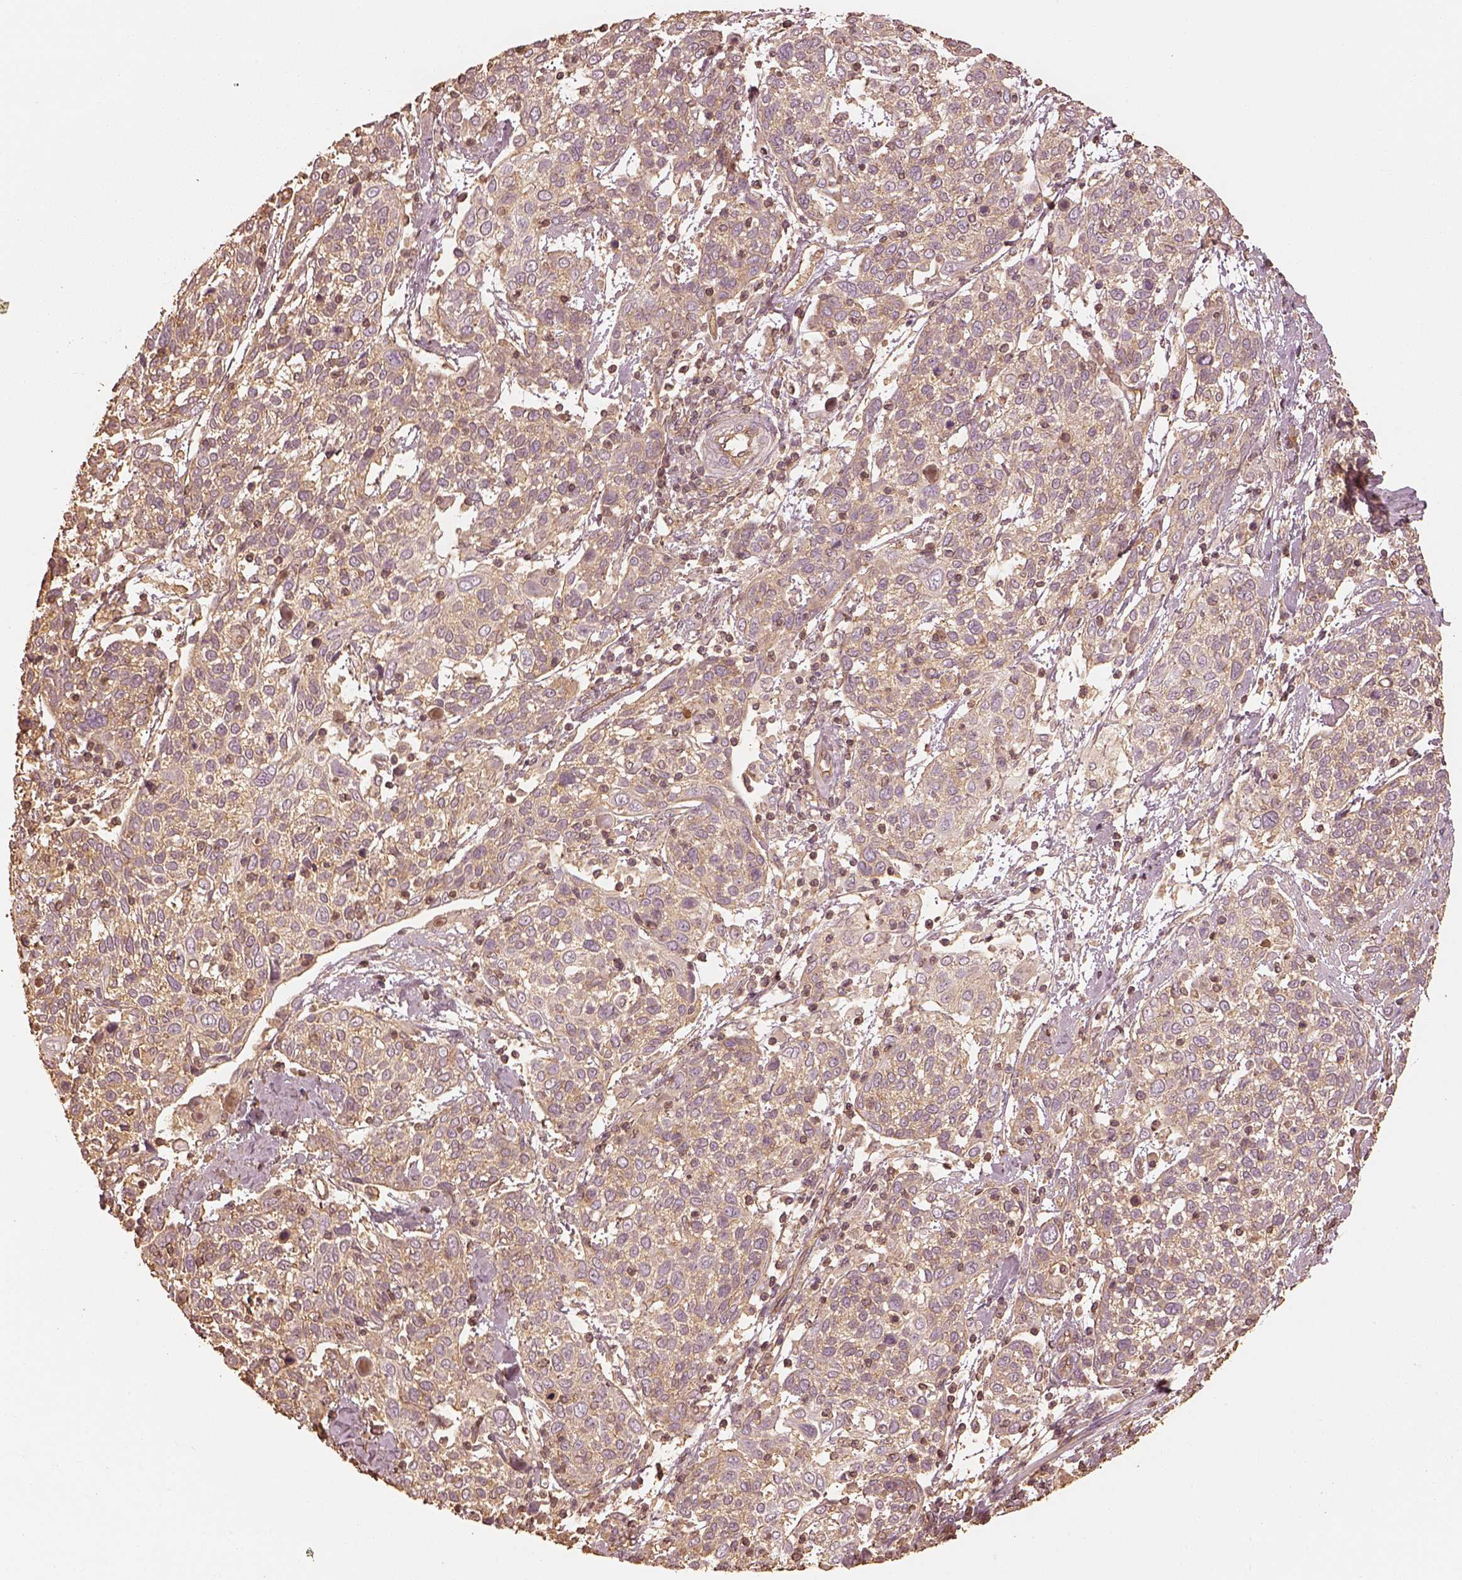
{"staining": {"intensity": "weak", "quantity": "25%-75%", "location": "cytoplasmic/membranous"}, "tissue": "cervical cancer", "cell_type": "Tumor cells", "image_type": "cancer", "snomed": [{"axis": "morphology", "description": "Squamous cell carcinoma, NOS"}, {"axis": "topography", "description": "Cervix"}], "caption": "Weak cytoplasmic/membranous expression for a protein is identified in about 25%-75% of tumor cells of squamous cell carcinoma (cervical) using immunohistochemistry (IHC).", "gene": "WDR7", "patient": {"sex": "female", "age": 61}}